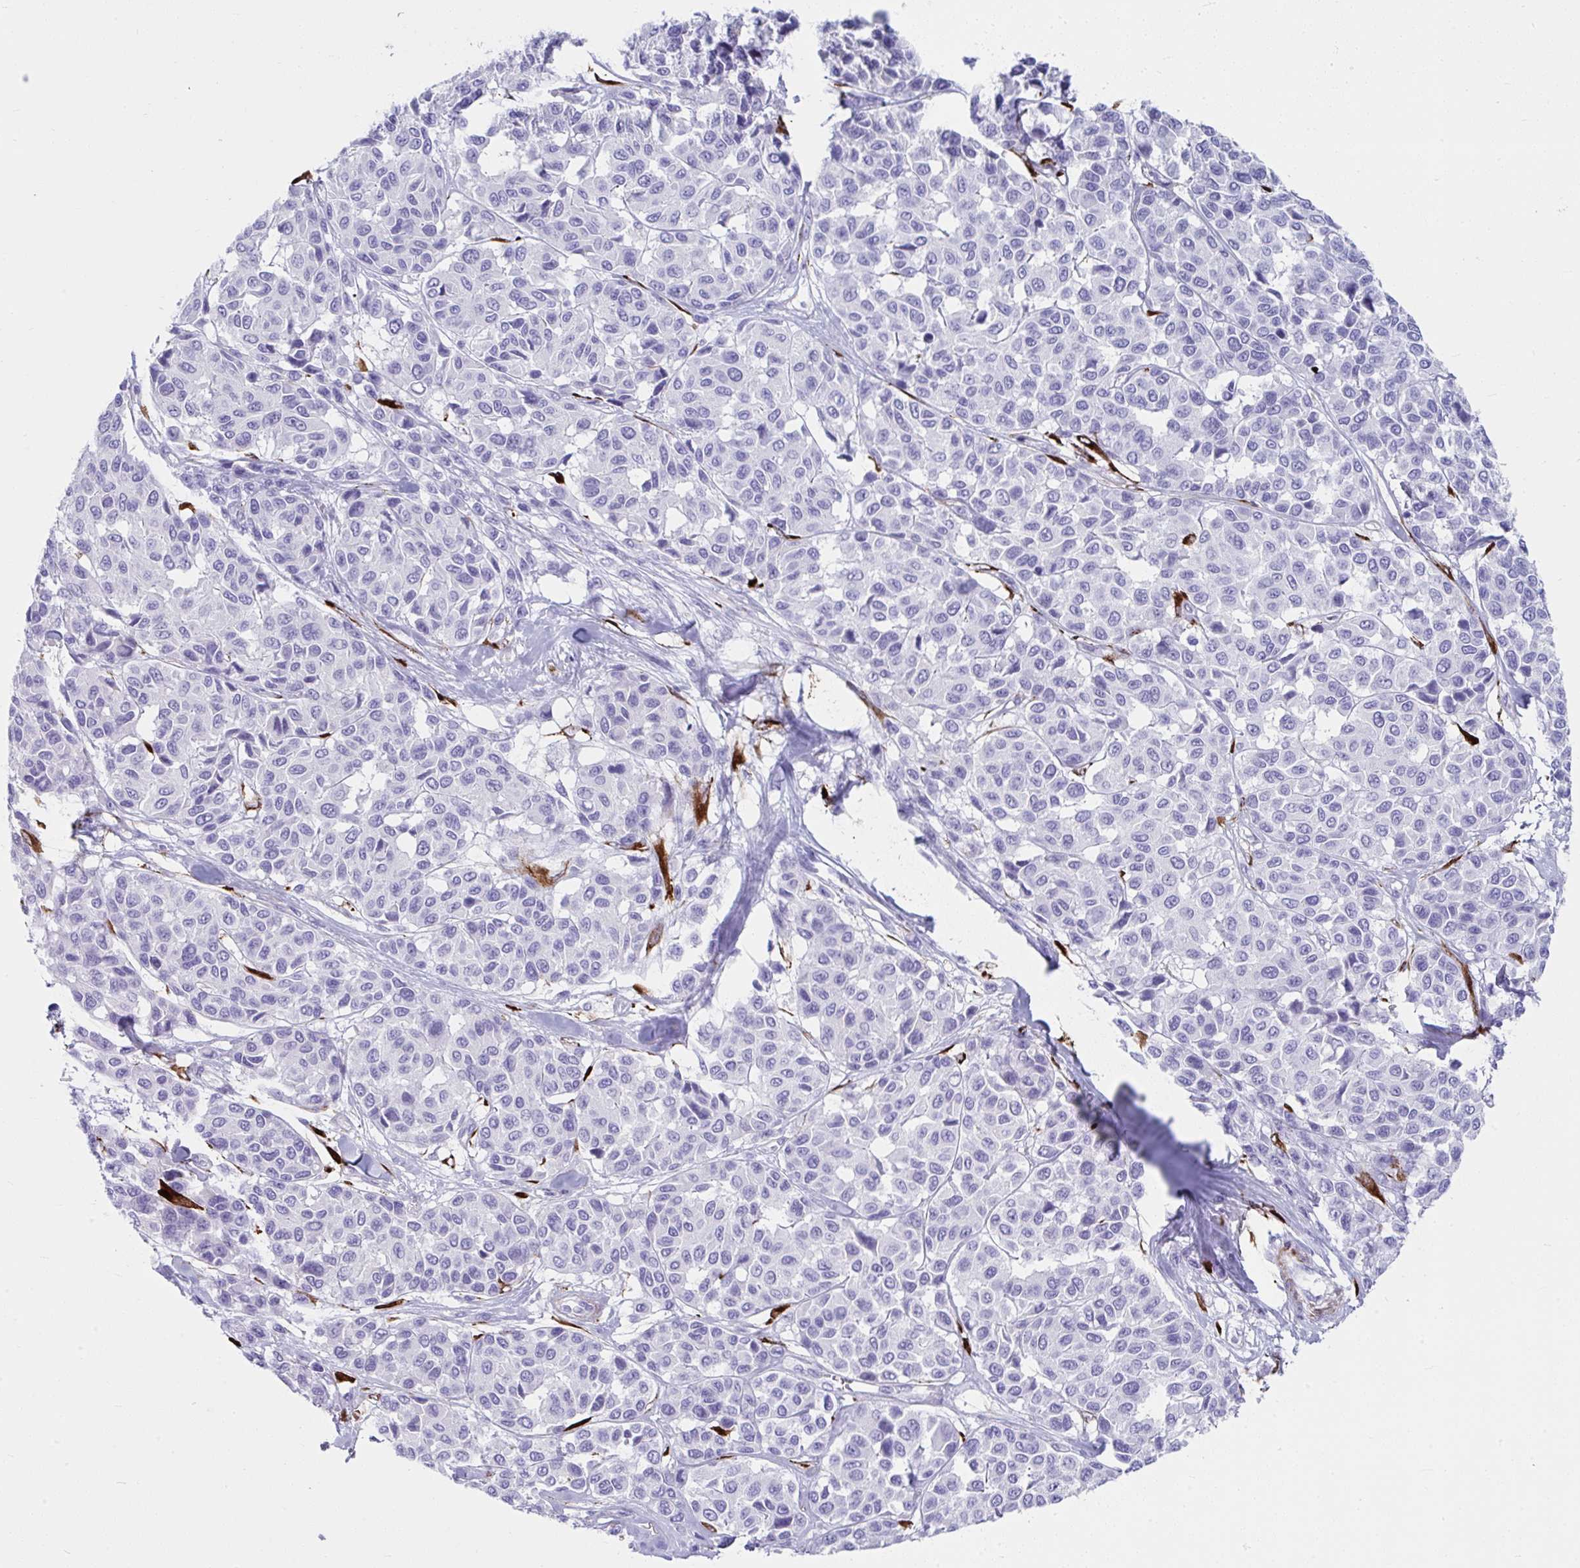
{"staining": {"intensity": "negative", "quantity": "none", "location": "none"}, "tissue": "melanoma", "cell_type": "Tumor cells", "image_type": "cancer", "snomed": [{"axis": "morphology", "description": "Malignant melanoma, NOS"}, {"axis": "topography", "description": "Skin"}], "caption": "DAB (3,3'-diaminobenzidine) immunohistochemical staining of malignant melanoma displays no significant expression in tumor cells.", "gene": "GRXCR2", "patient": {"sex": "female", "age": 66}}